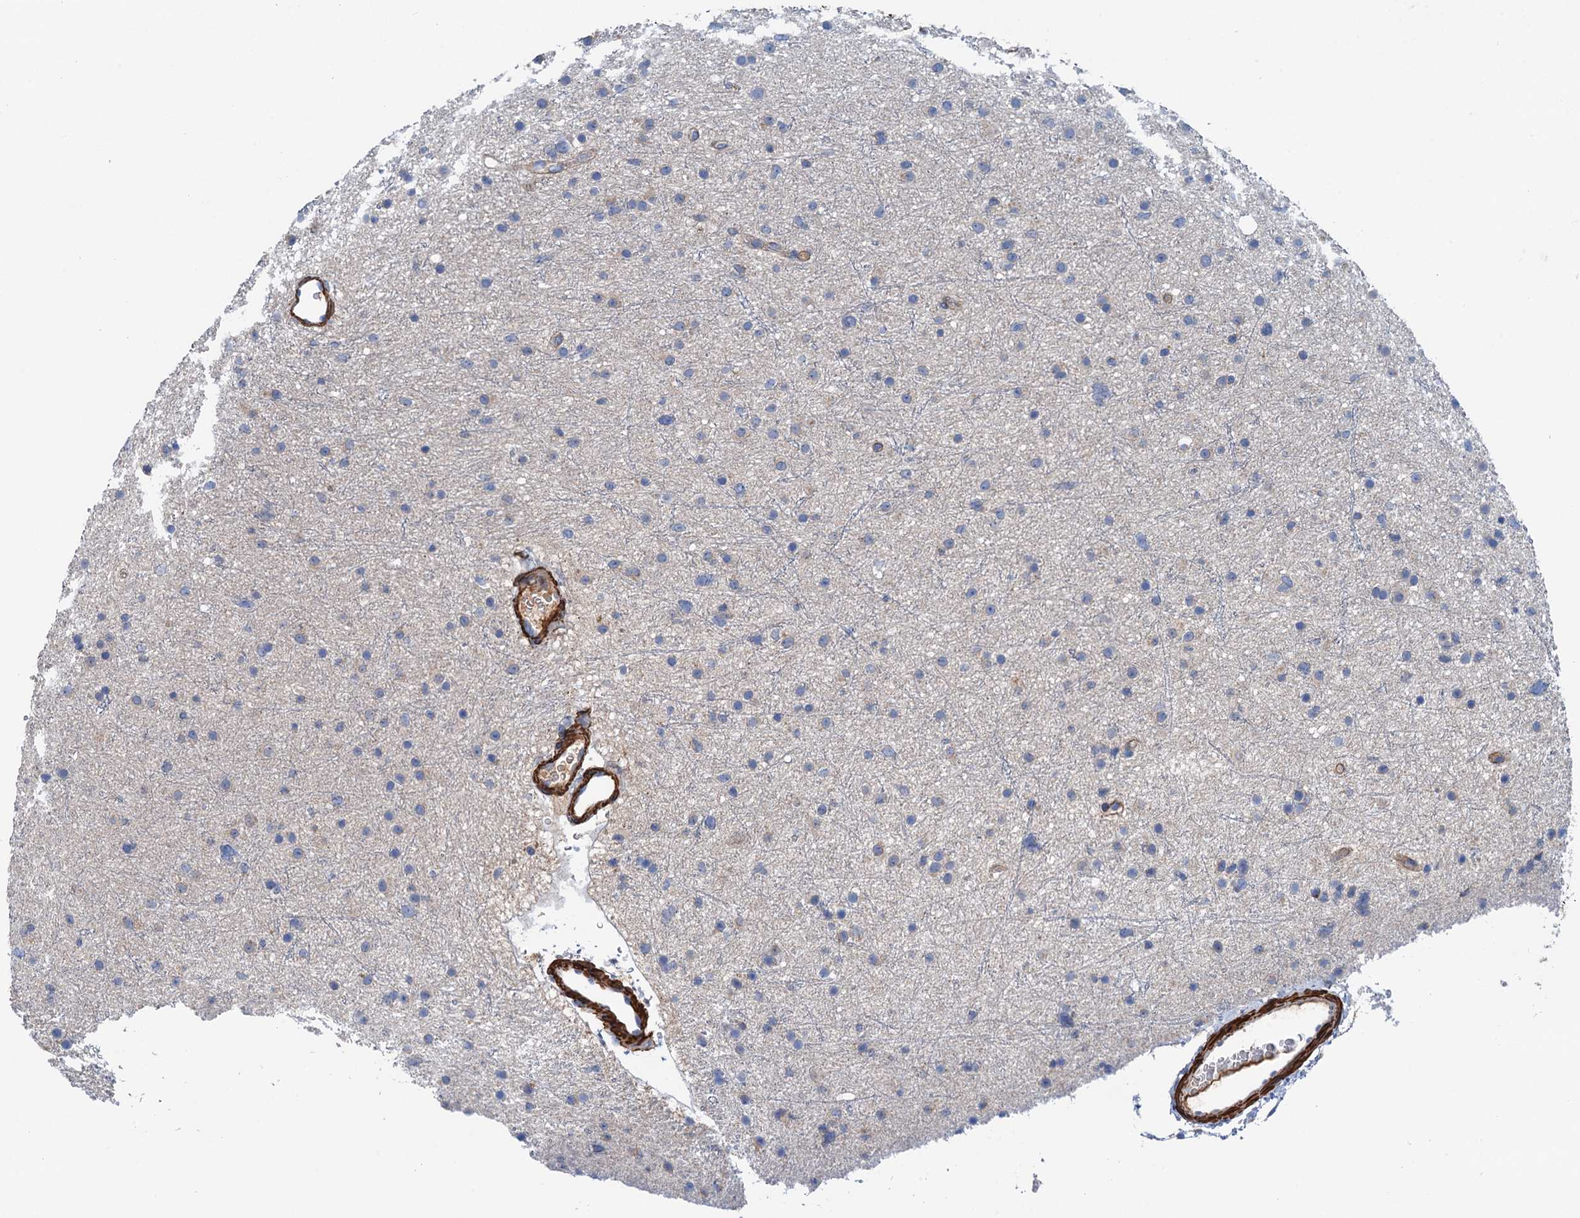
{"staining": {"intensity": "negative", "quantity": "none", "location": "none"}, "tissue": "glioma", "cell_type": "Tumor cells", "image_type": "cancer", "snomed": [{"axis": "morphology", "description": "Glioma, malignant, Low grade"}, {"axis": "topography", "description": "Cerebral cortex"}], "caption": "Immunohistochemical staining of human low-grade glioma (malignant) exhibits no significant staining in tumor cells. Brightfield microscopy of immunohistochemistry stained with DAB (brown) and hematoxylin (blue), captured at high magnification.", "gene": "CSTPP1", "patient": {"sex": "female", "age": 39}}